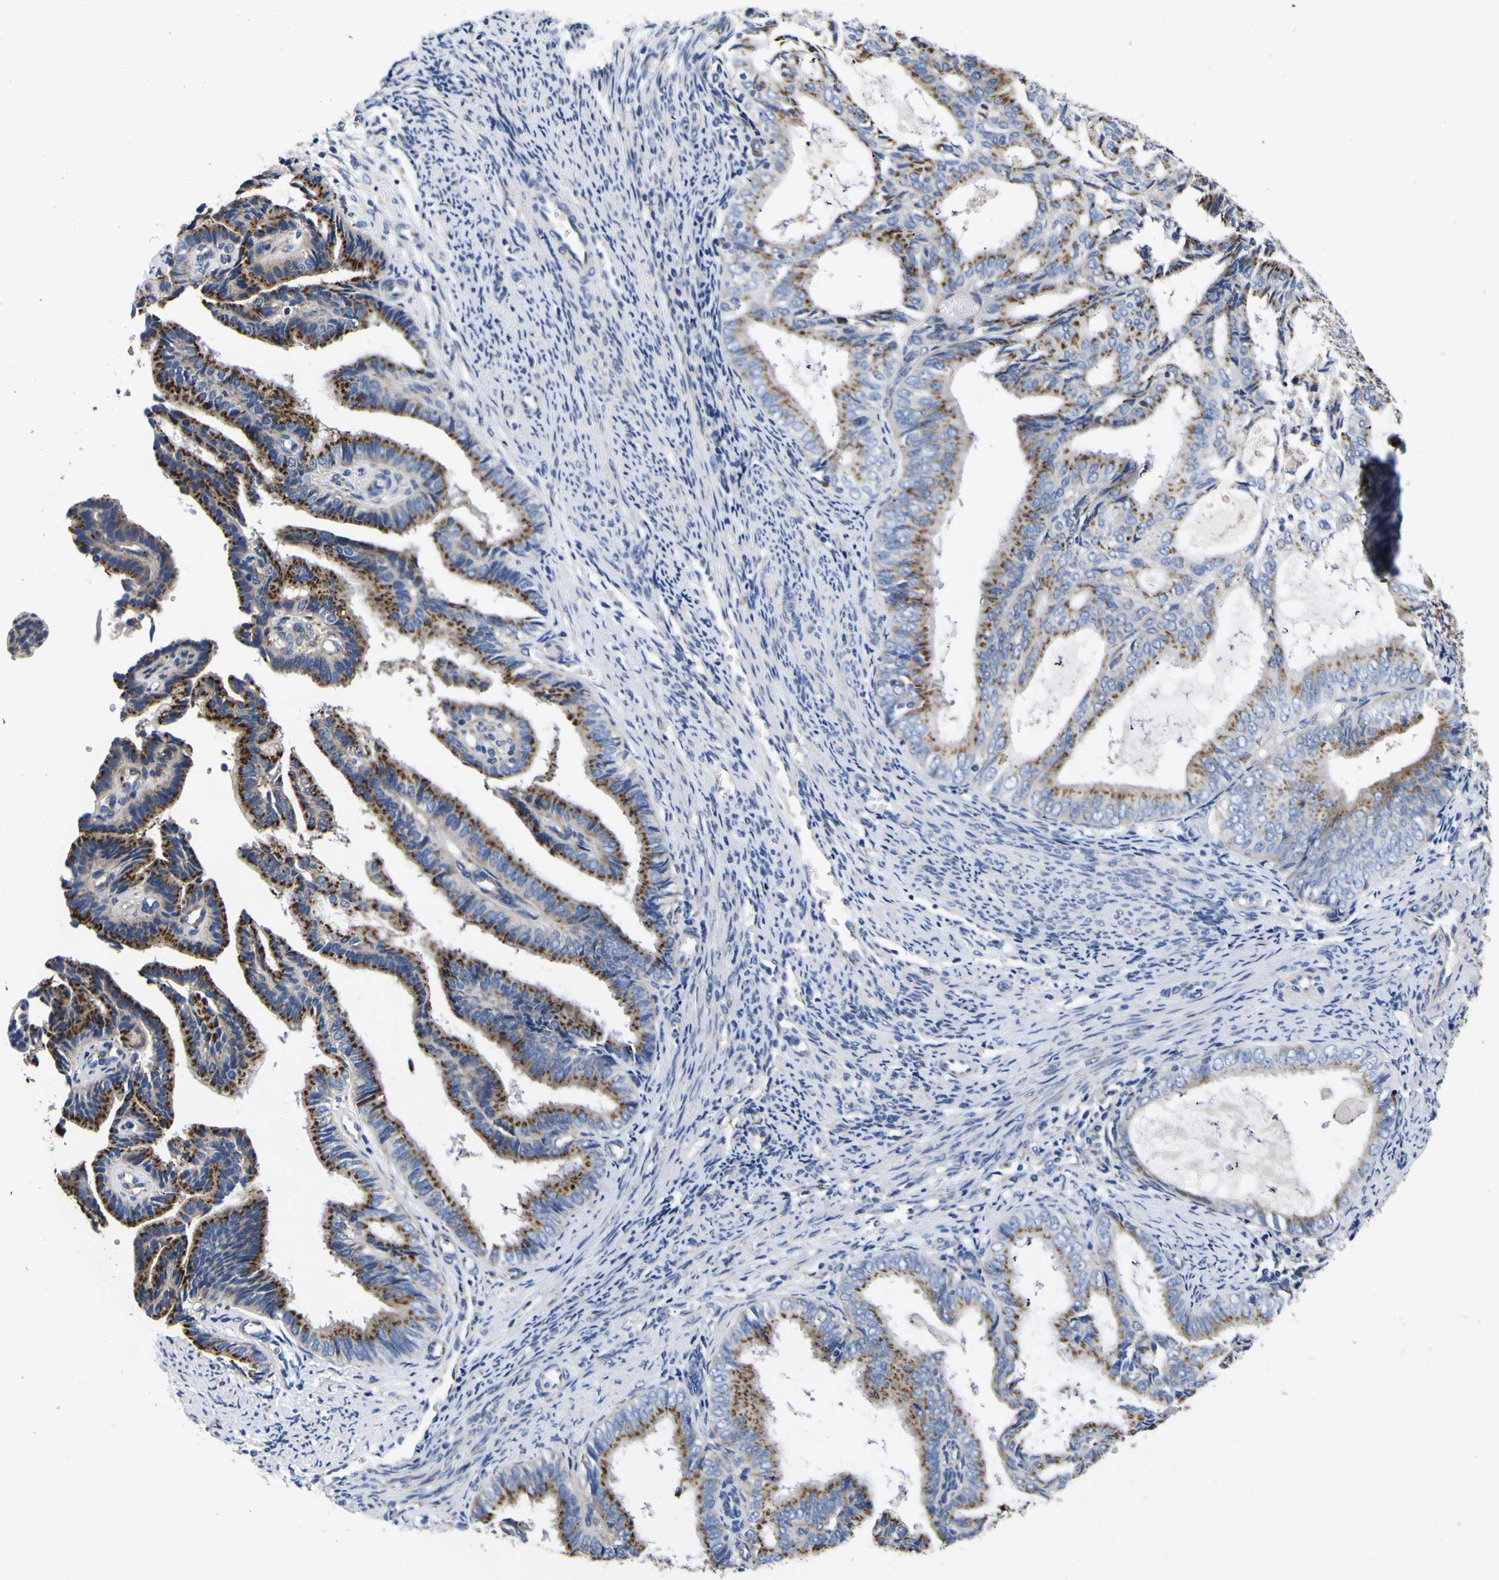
{"staining": {"intensity": "moderate", "quantity": ">75%", "location": "cytoplasmic/membranous"}, "tissue": "endometrial cancer", "cell_type": "Tumor cells", "image_type": "cancer", "snomed": [{"axis": "morphology", "description": "Adenocarcinoma, NOS"}, {"axis": "topography", "description": "Endometrium"}], "caption": "An image showing moderate cytoplasmic/membranous staining in approximately >75% of tumor cells in adenocarcinoma (endometrial), as visualized by brown immunohistochemical staining.", "gene": "COA1", "patient": {"sex": "female", "age": 58}}